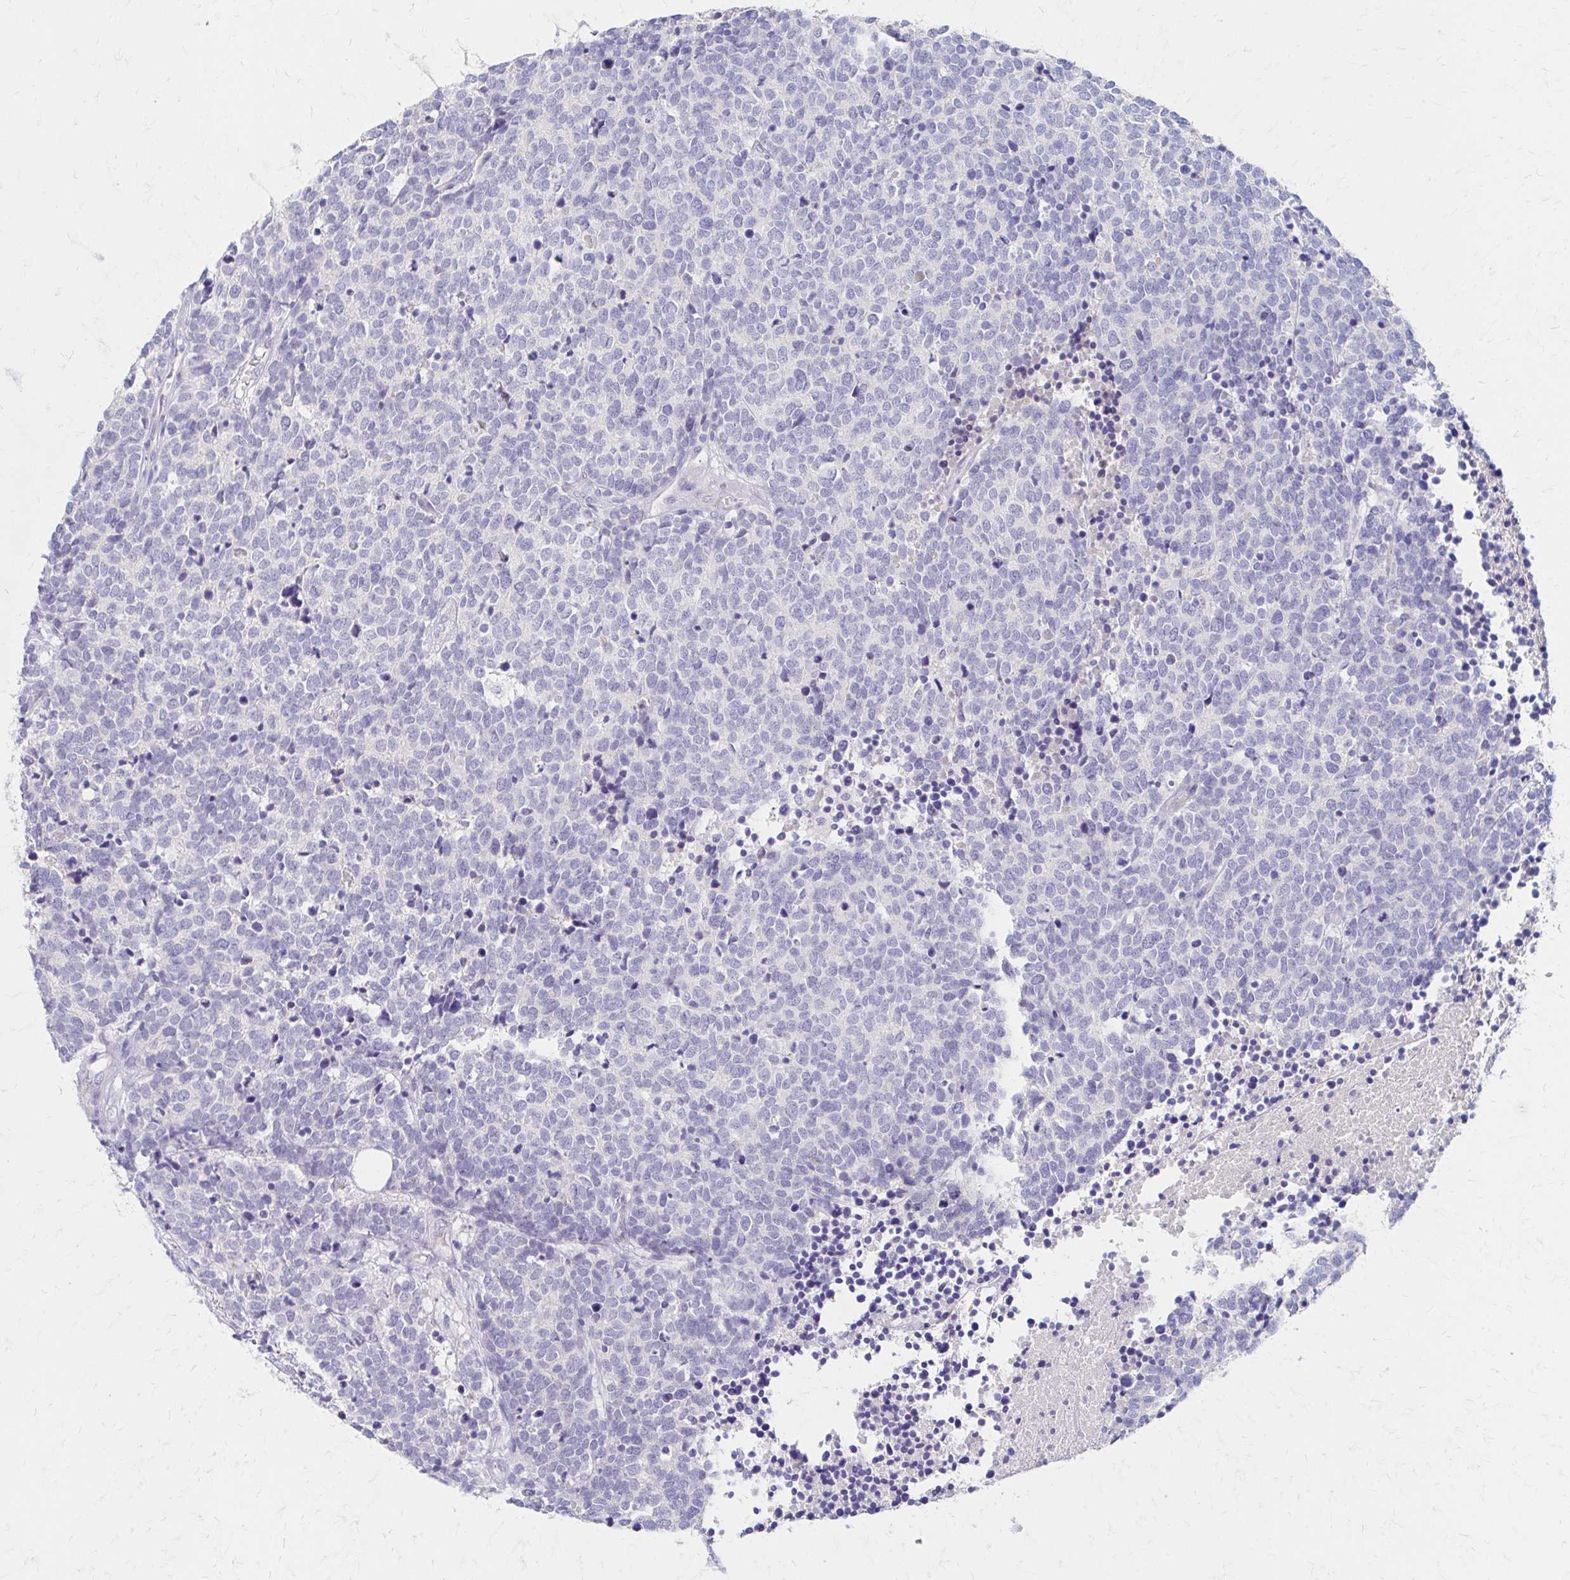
{"staining": {"intensity": "negative", "quantity": "none", "location": "none"}, "tissue": "carcinoid", "cell_type": "Tumor cells", "image_type": "cancer", "snomed": [{"axis": "morphology", "description": "Carcinoid, malignant, NOS"}, {"axis": "topography", "description": "Skin"}], "caption": "This image is of carcinoid stained with immunohistochemistry to label a protein in brown with the nuclei are counter-stained blue. There is no positivity in tumor cells.", "gene": "AZGP1", "patient": {"sex": "female", "age": 79}}